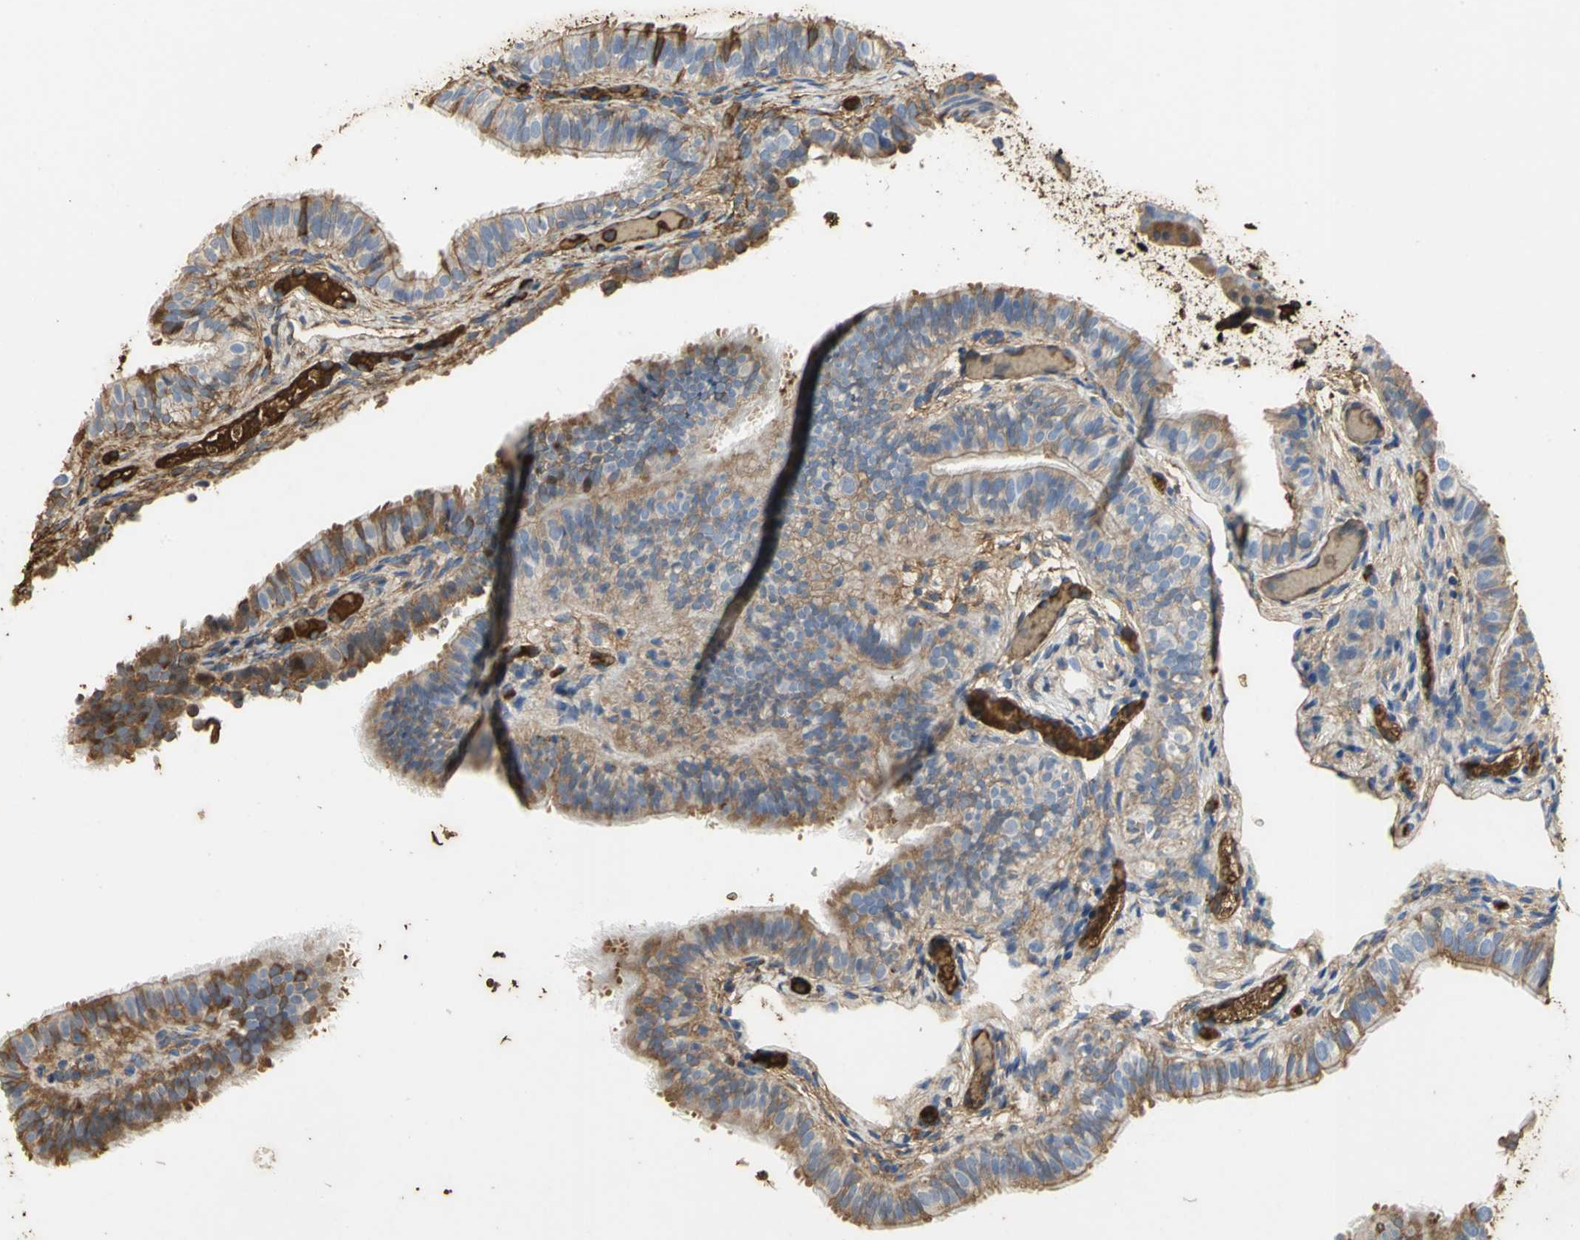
{"staining": {"intensity": "moderate", "quantity": "25%-75%", "location": "cytoplasmic/membranous"}, "tissue": "fallopian tube", "cell_type": "Glandular cells", "image_type": "normal", "snomed": [{"axis": "morphology", "description": "Normal tissue, NOS"}, {"axis": "morphology", "description": "Dermoid, NOS"}, {"axis": "topography", "description": "Fallopian tube"}], "caption": "Moderate cytoplasmic/membranous staining is seen in about 25%-75% of glandular cells in benign fallopian tube.", "gene": "TREM1", "patient": {"sex": "female", "age": 33}}